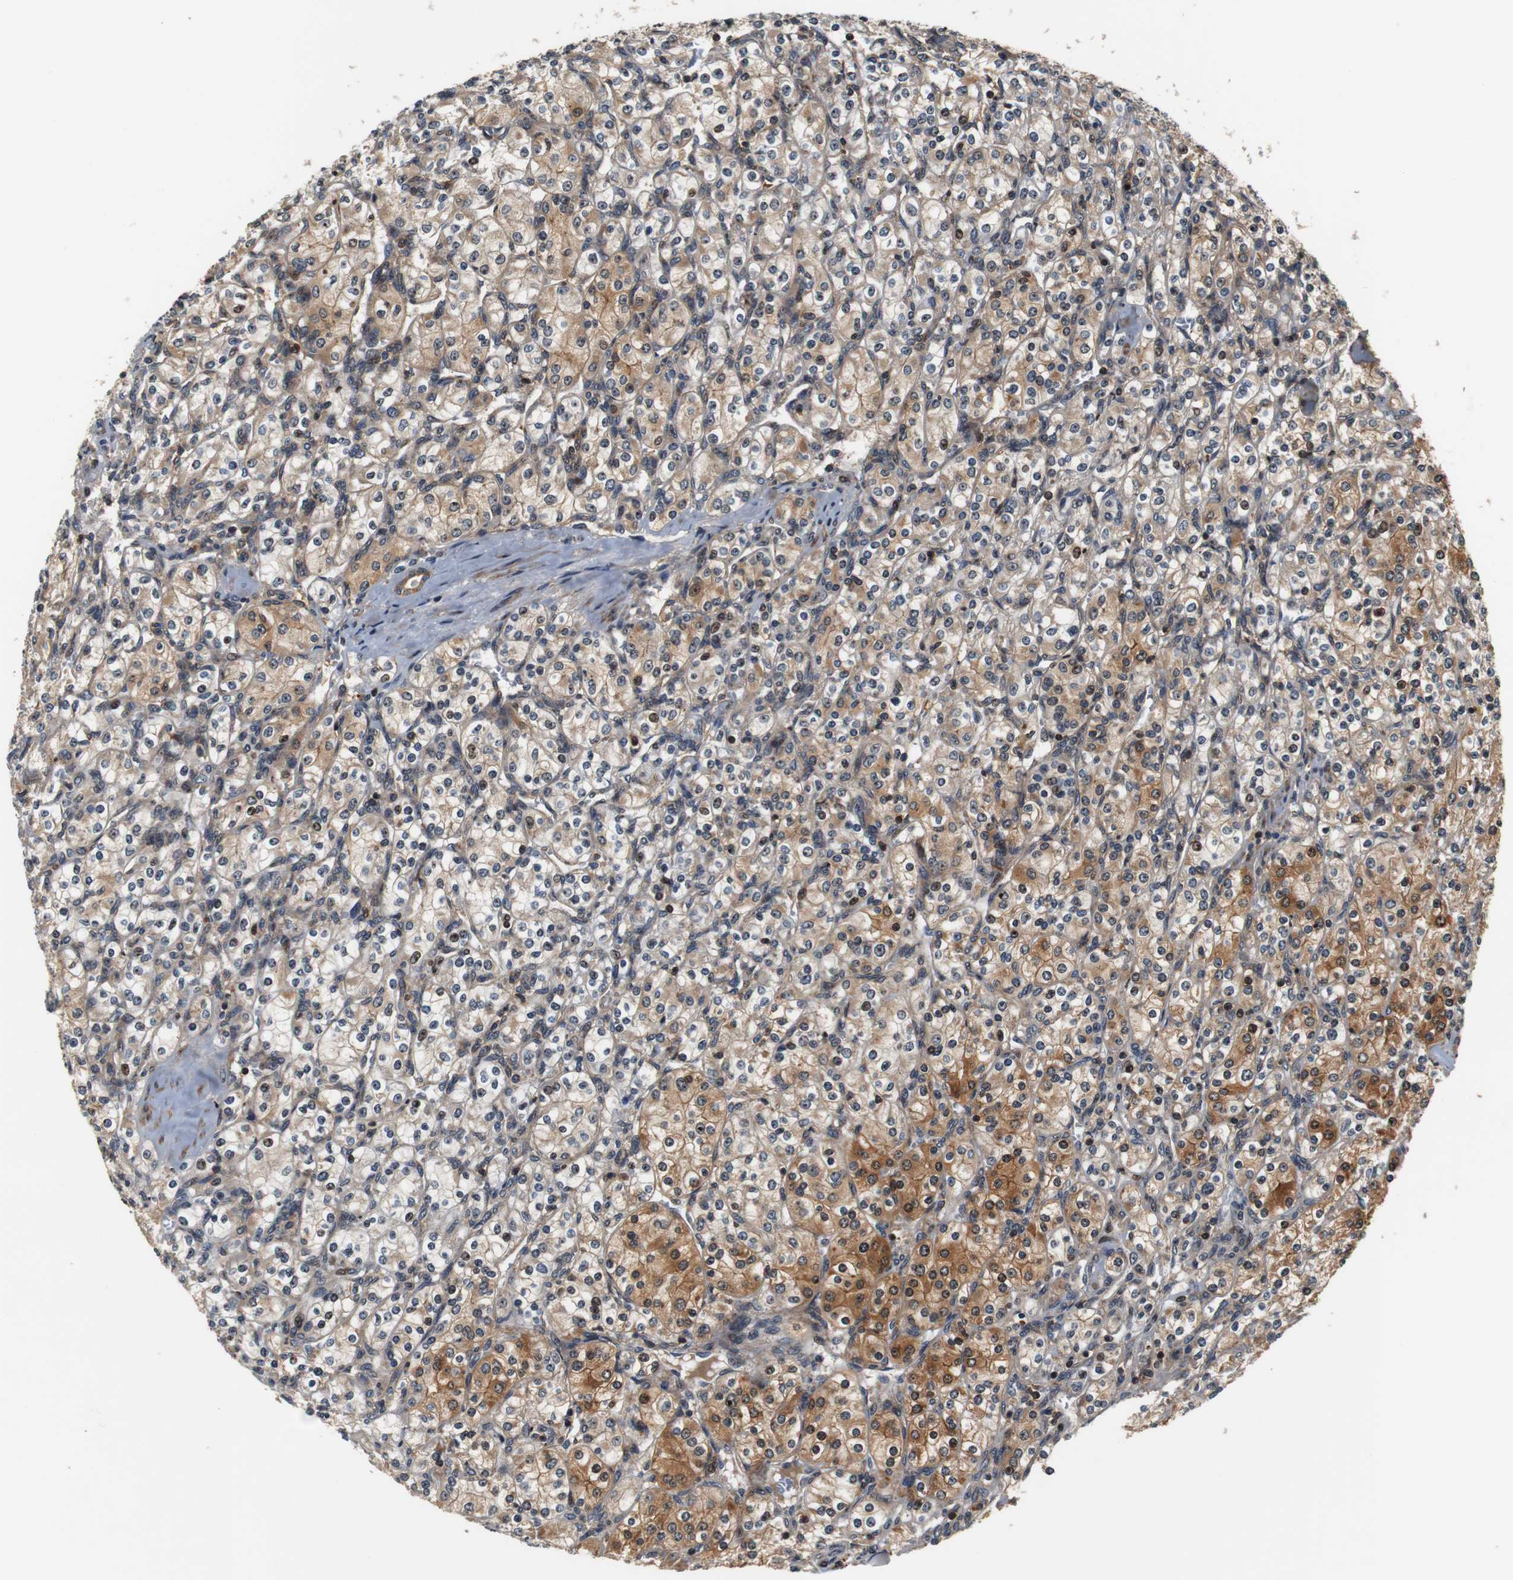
{"staining": {"intensity": "moderate", "quantity": "25%-75%", "location": "cytoplasmic/membranous,nuclear"}, "tissue": "renal cancer", "cell_type": "Tumor cells", "image_type": "cancer", "snomed": [{"axis": "morphology", "description": "Adenocarcinoma, NOS"}, {"axis": "topography", "description": "Kidney"}], "caption": "Protein staining demonstrates moderate cytoplasmic/membranous and nuclear staining in about 25%-75% of tumor cells in renal adenocarcinoma.", "gene": "LRP4", "patient": {"sex": "male", "age": 77}}